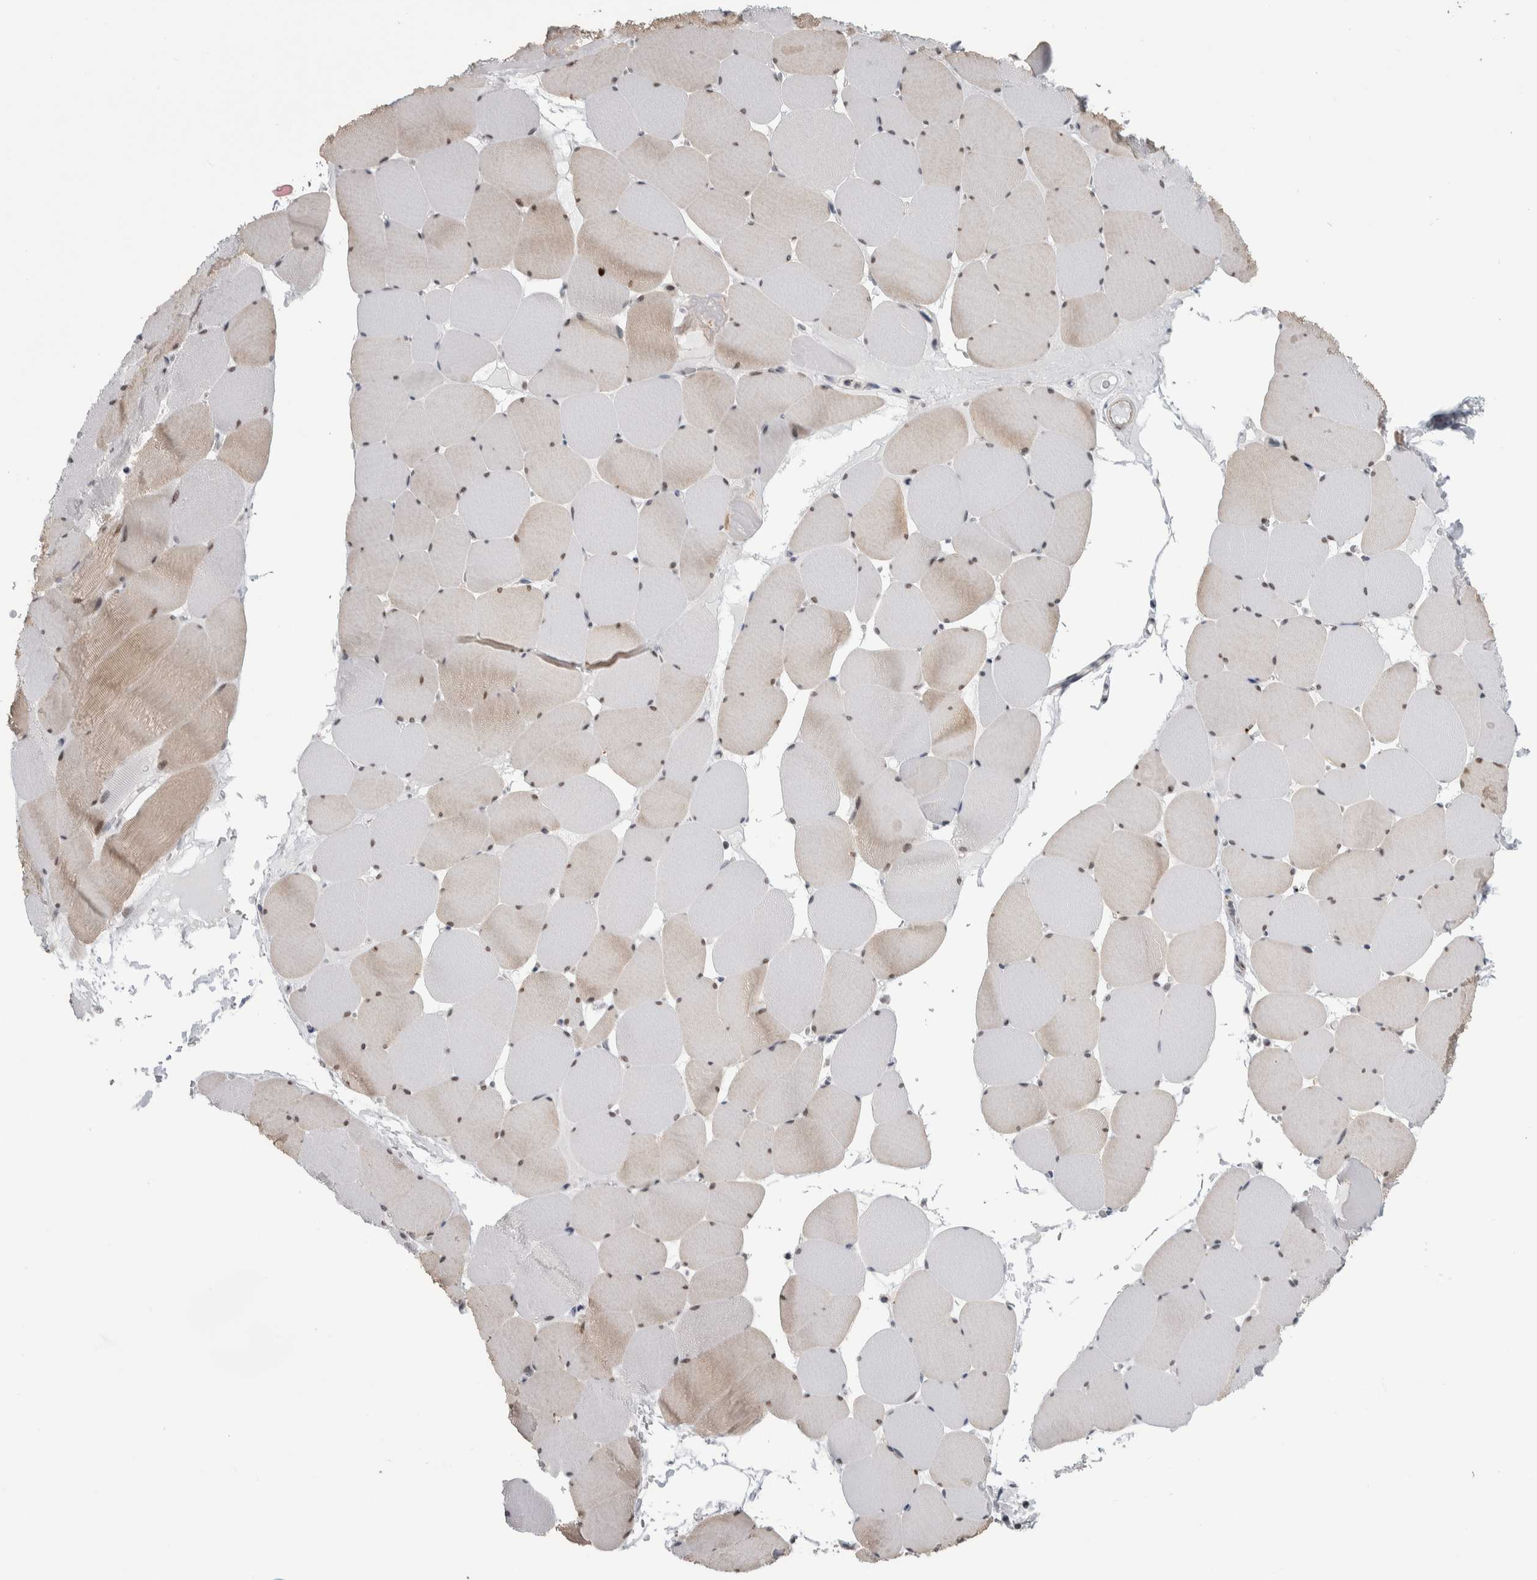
{"staining": {"intensity": "weak", "quantity": "25%-75%", "location": "cytoplasmic/membranous,nuclear"}, "tissue": "skeletal muscle", "cell_type": "Myocytes", "image_type": "normal", "snomed": [{"axis": "morphology", "description": "Normal tissue, NOS"}, {"axis": "topography", "description": "Skeletal muscle"}], "caption": "A histopathology image showing weak cytoplasmic/membranous,nuclear staining in about 25%-75% of myocytes in unremarkable skeletal muscle, as visualized by brown immunohistochemical staining.", "gene": "TAX1BP1", "patient": {"sex": "male", "age": 62}}